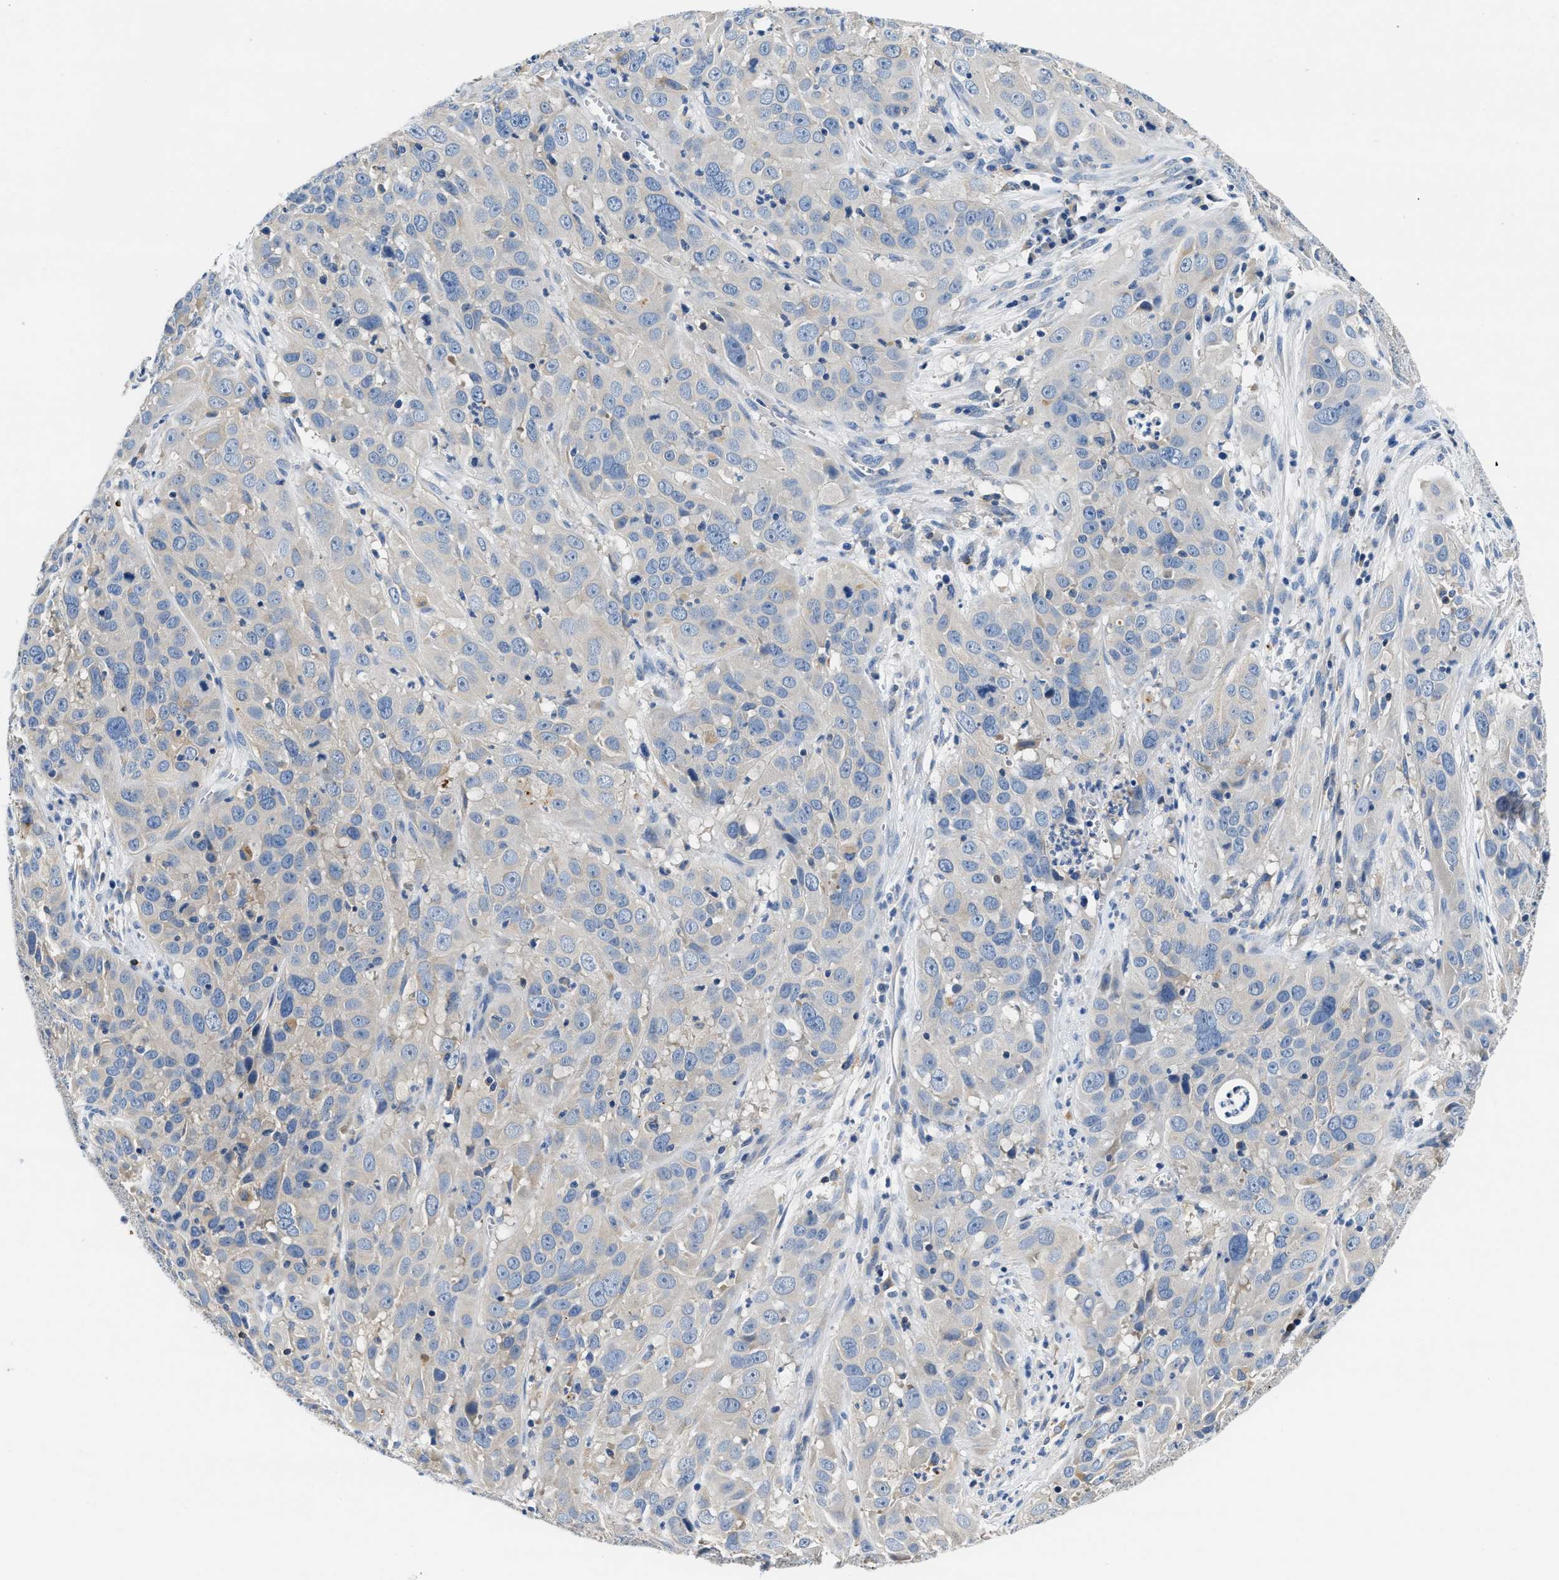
{"staining": {"intensity": "negative", "quantity": "none", "location": "none"}, "tissue": "cervical cancer", "cell_type": "Tumor cells", "image_type": "cancer", "snomed": [{"axis": "morphology", "description": "Squamous cell carcinoma, NOS"}, {"axis": "topography", "description": "Cervix"}], "caption": "This is a micrograph of IHC staining of cervical cancer (squamous cell carcinoma), which shows no positivity in tumor cells.", "gene": "TUT7", "patient": {"sex": "female", "age": 32}}